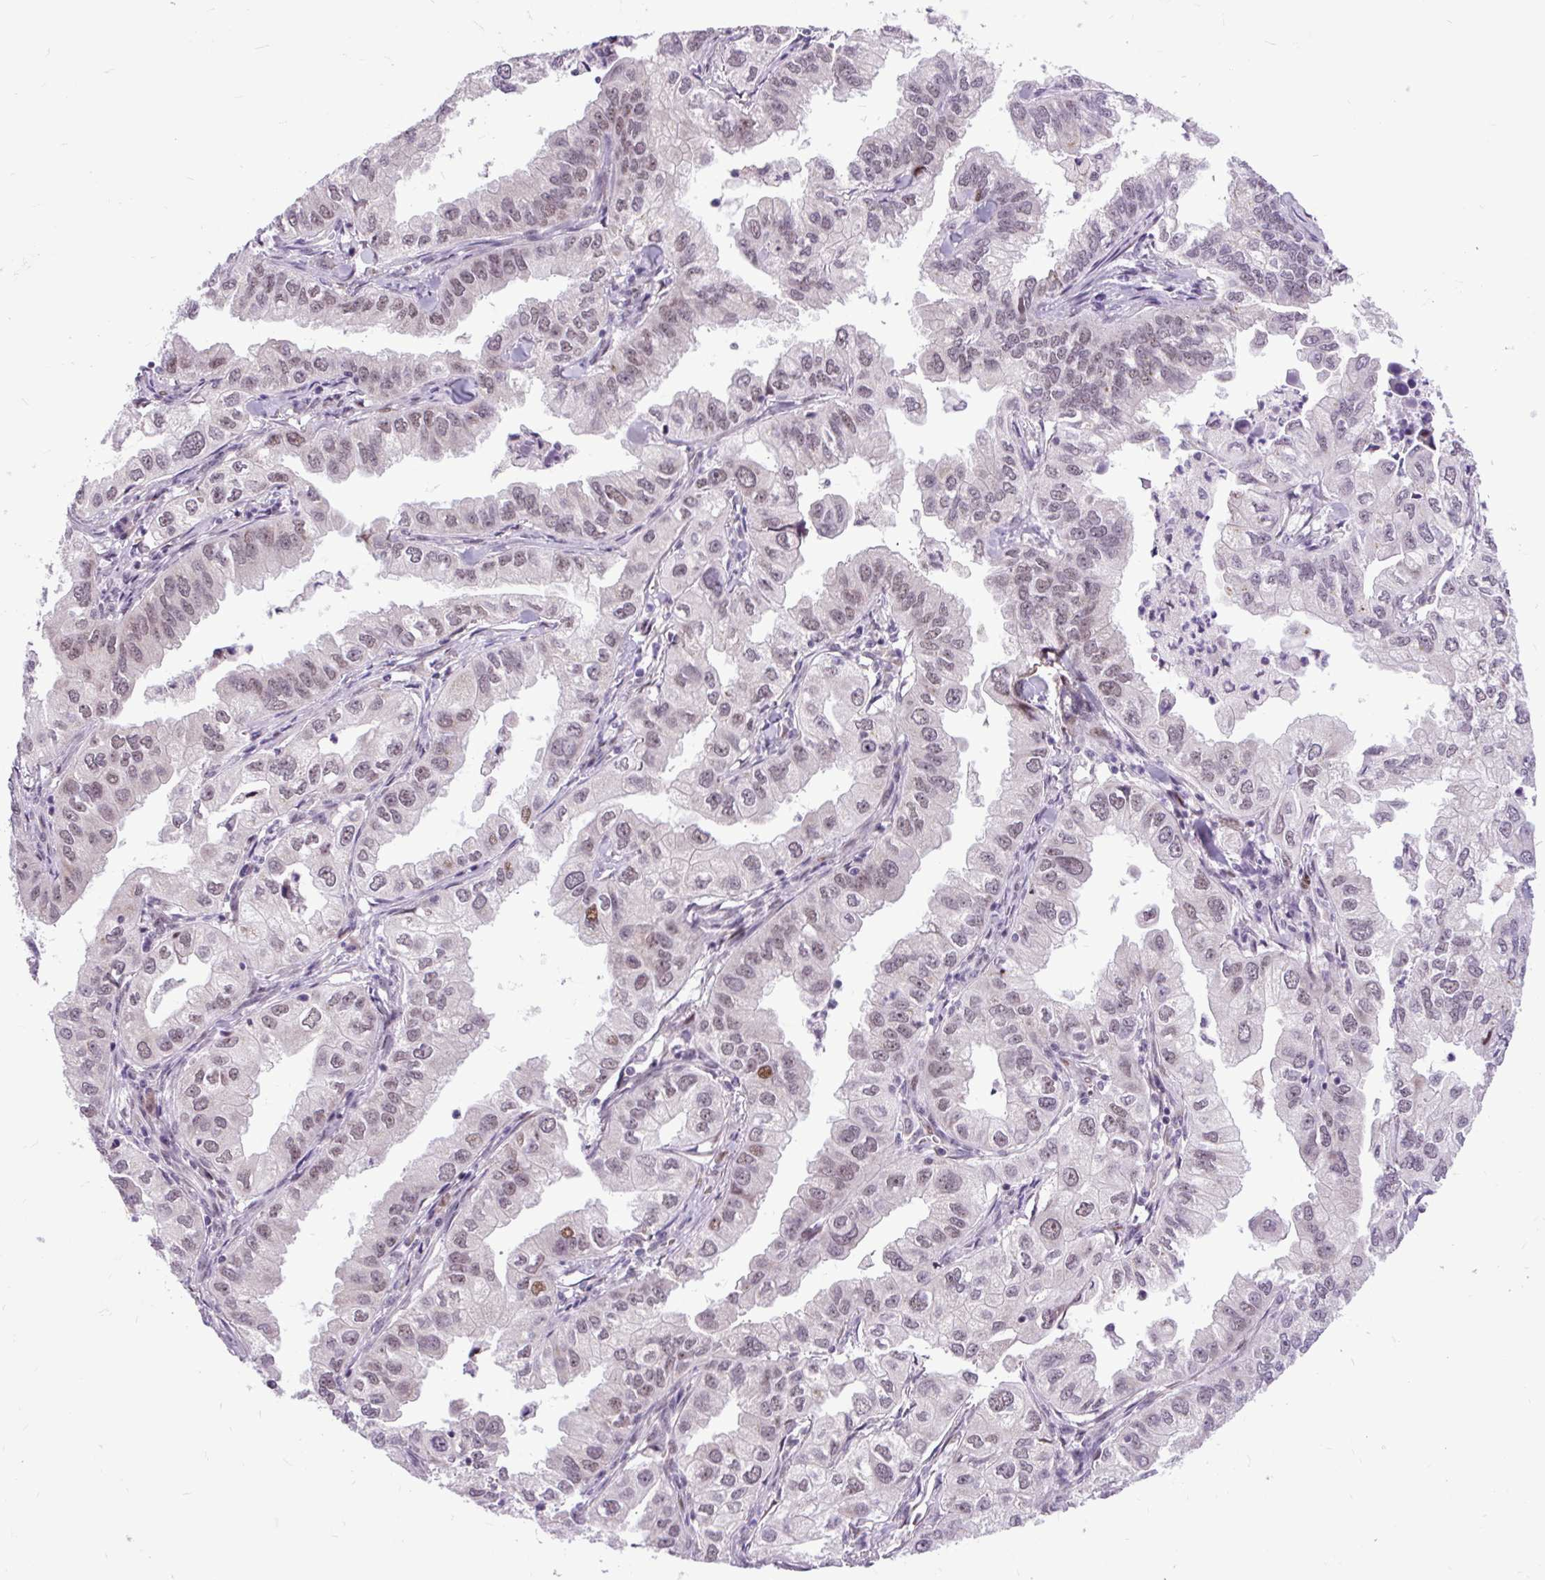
{"staining": {"intensity": "weak", "quantity": ">75%", "location": "nuclear"}, "tissue": "lung cancer", "cell_type": "Tumor cells", "image_type": "cancer", "snomed": [{"axis": "morphology", "description": "Adenocarcinoma, NOS"}, {"axis": "topography", "description": "Lung"}], "caption": "Immunohistochemical staining of human lung adenocarcinoma exhibits weak nuclear protein expression in about >75% of tumor cells.", "gene": "CLK2", "patient": {"sex": "male", "age": 48}}